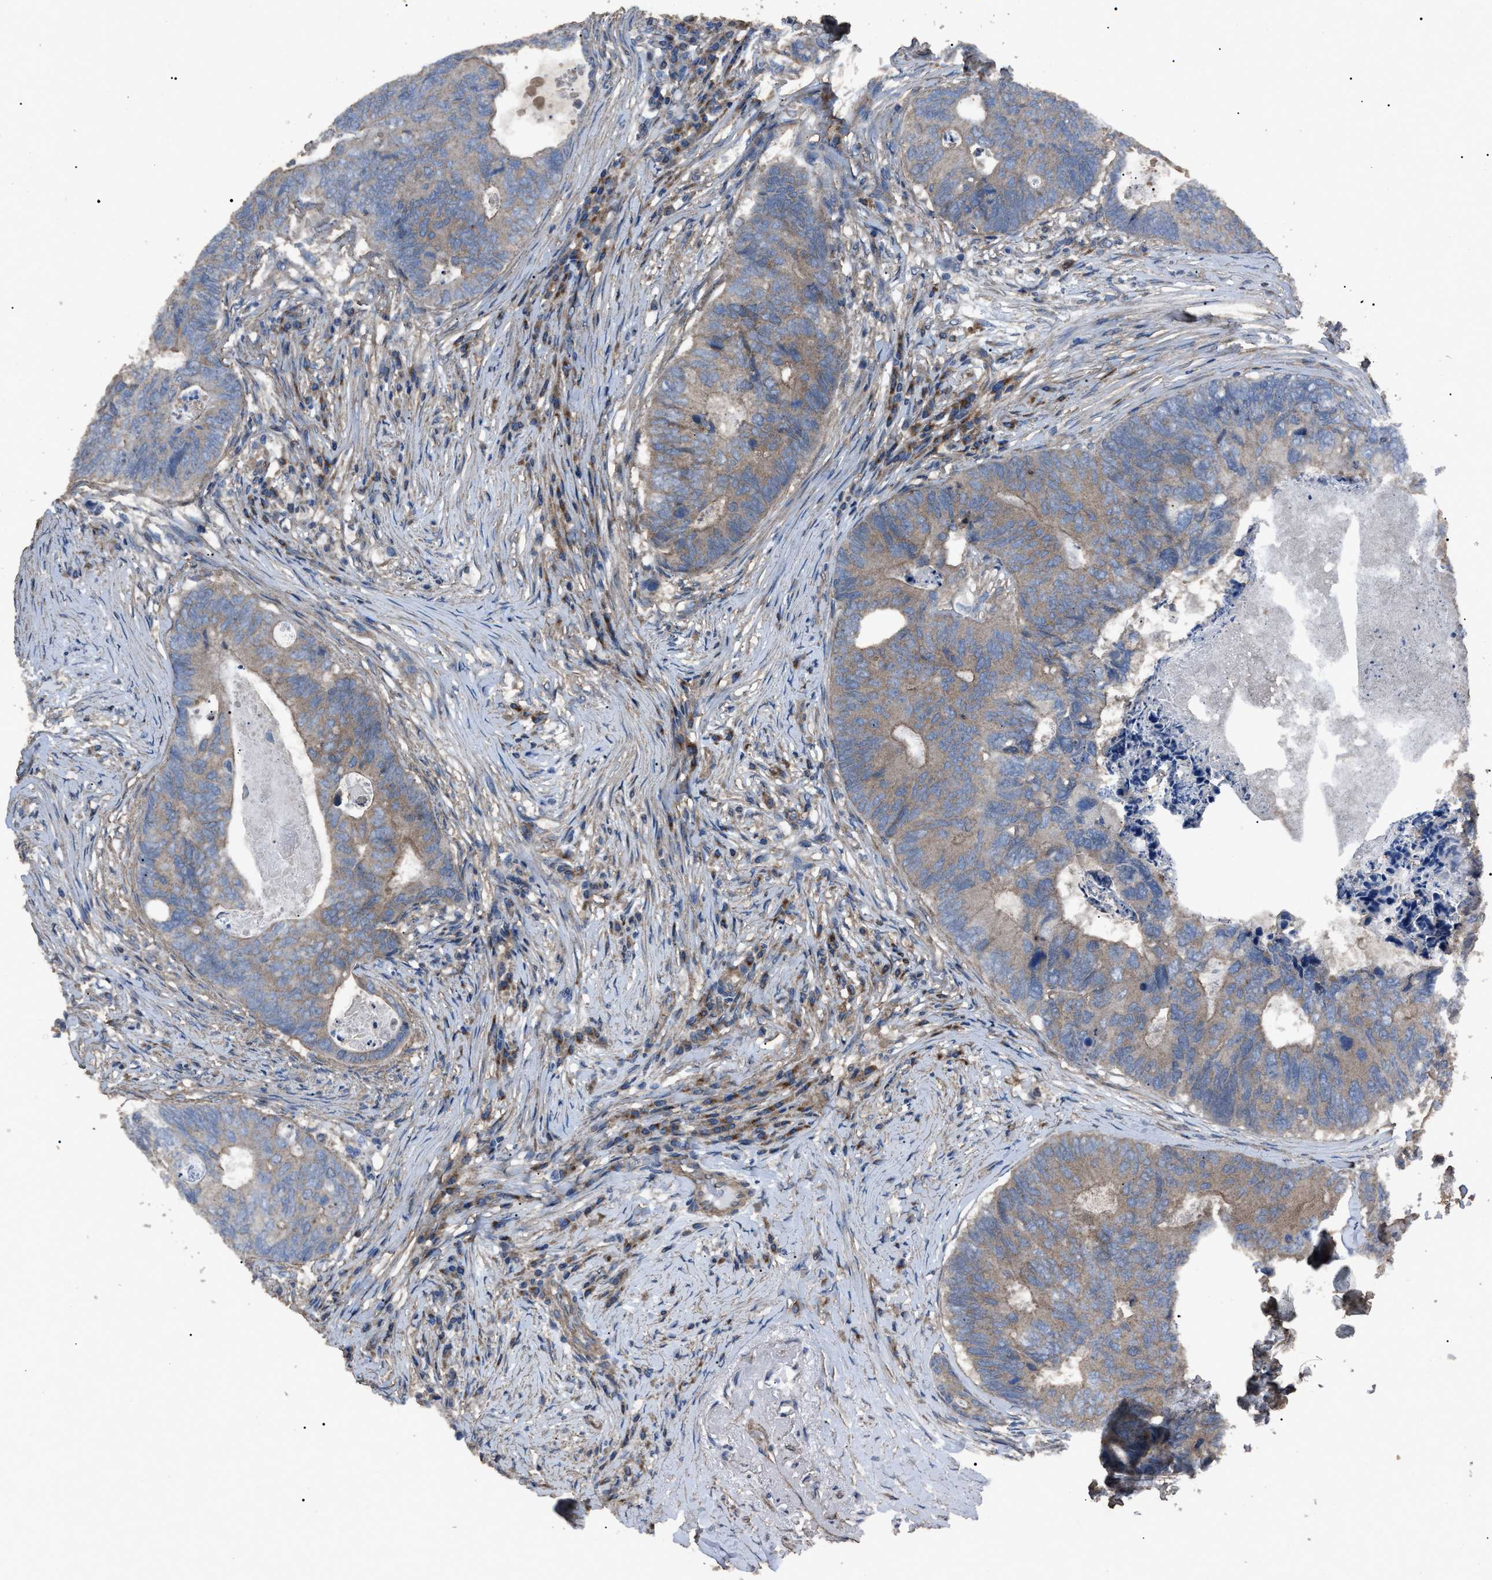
{"staining": {"intensity": "weak", "quantity": "<25%", "location": "cytoplasmic/membranous"}, "tissue": "colorectal cancer", "cell_type": "Tumor cells", "image_type": "cancer", "snomed": [{"axis": "morphology", "description": "Adenocarcinoma, NOS"}, {"axis": "topography", "description": "Colon"}], "caption": "An image of human colorectal cancer is negative for staining in tumor cells. (DAB (3,3'-diaminobenzidine) immunohistochemistry visualized using brightfield microscopy, high magnification).", "gene": "RNF216", "patient": {"sex": "female", "age": 67}}